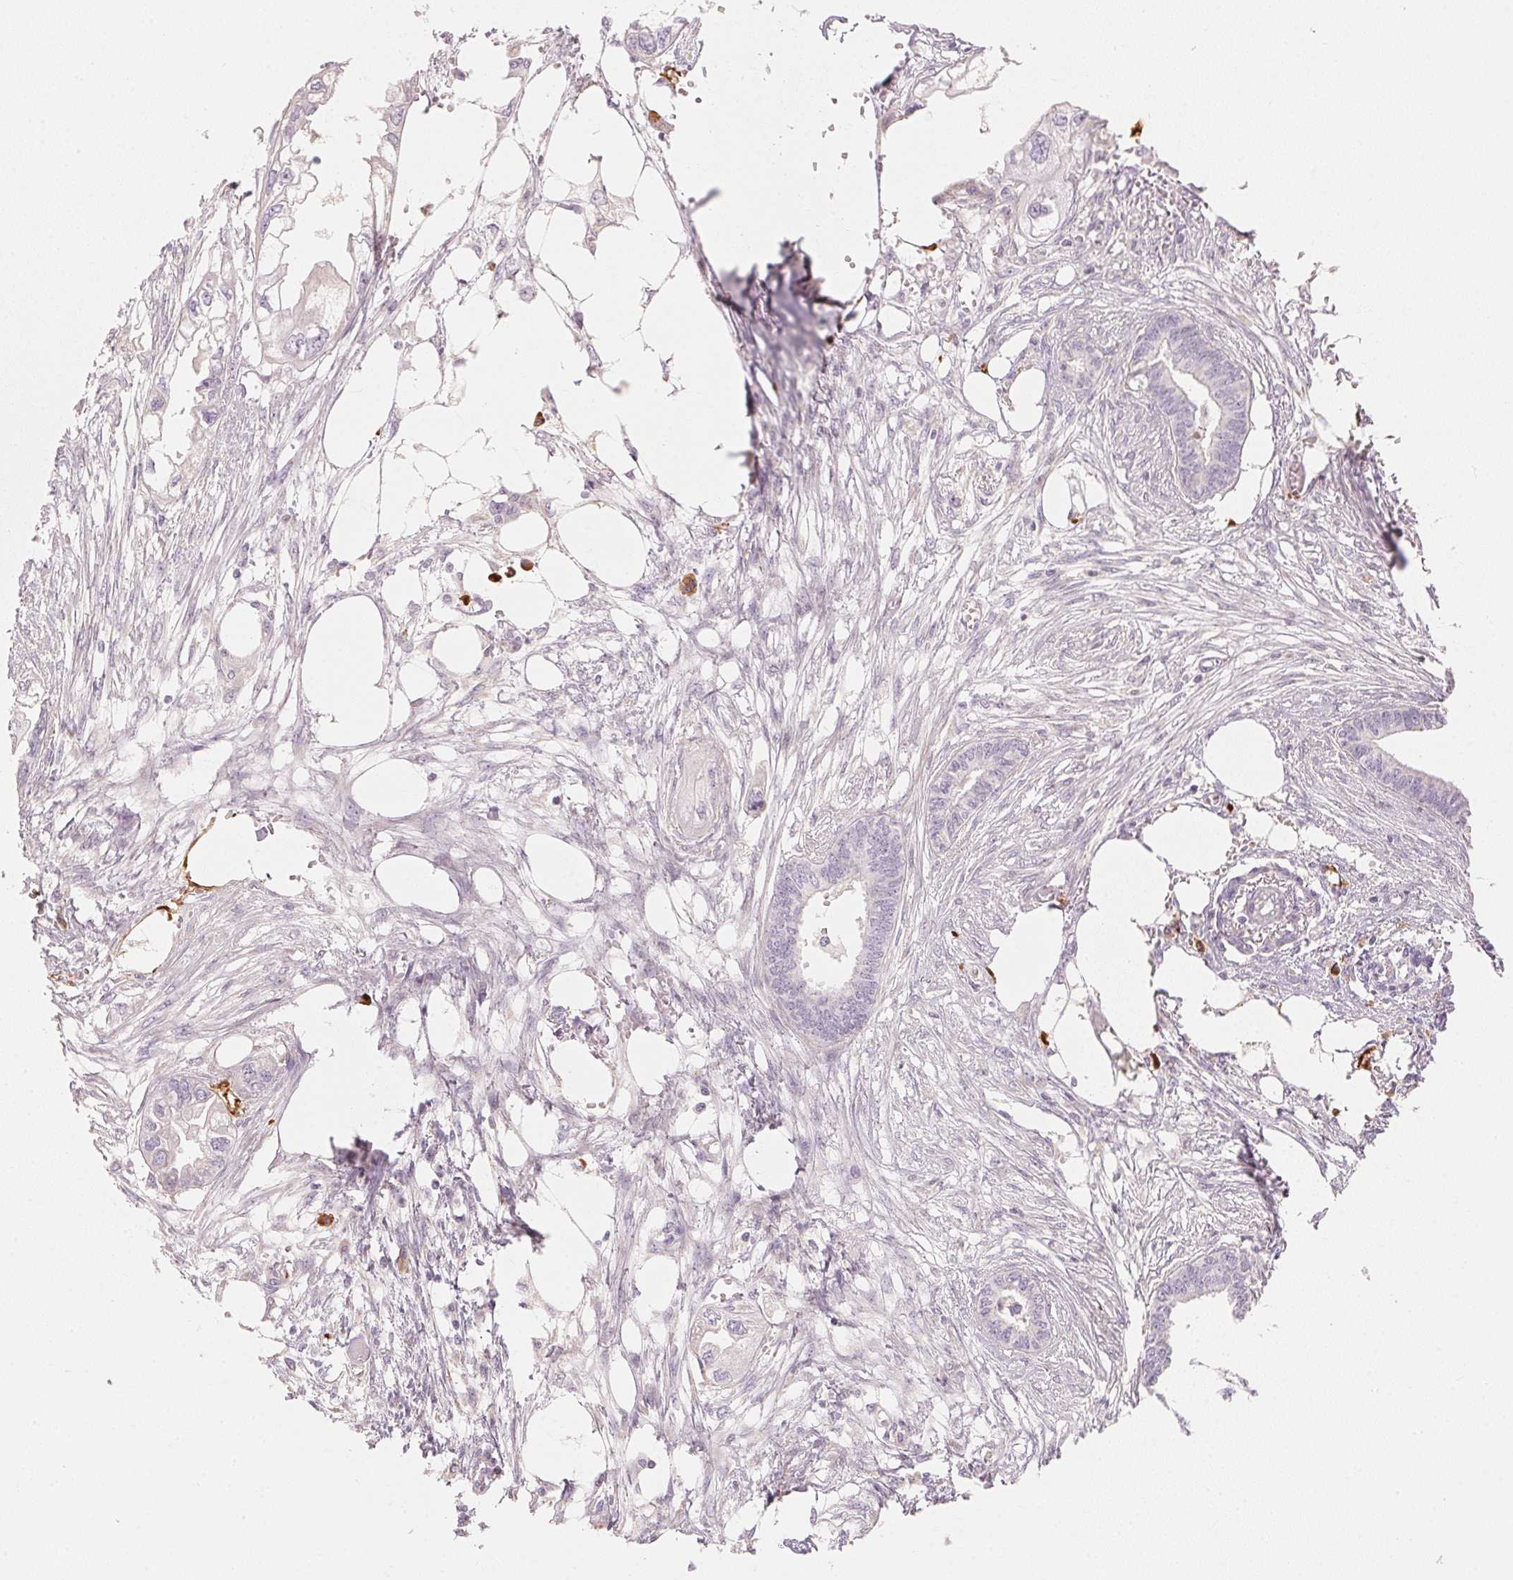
{"staining": {"intensity": "negative", "quantity": "none", "location": "none"}, "tissue": "endometrial cancer", "cell_type": "Tumor cells", "image_type": "cancer", "snomed": [{"axis": "morphology", "description": "Adenocarcinoma, NOS"}, {"axis": "morphology", "description": "Adenocarcinoma, metastatic, NOS"}, {"axis": "topography", "description": "Adipose tissue"}, {"axis": "topography", "description": "Endometrium"}], "caption": "A micrograph of endometrial cancer stained for a protein reveals no brown staining in tumor cells.", "gene": "RMDN2", "patient": {"sex": "female", "age": 67}}